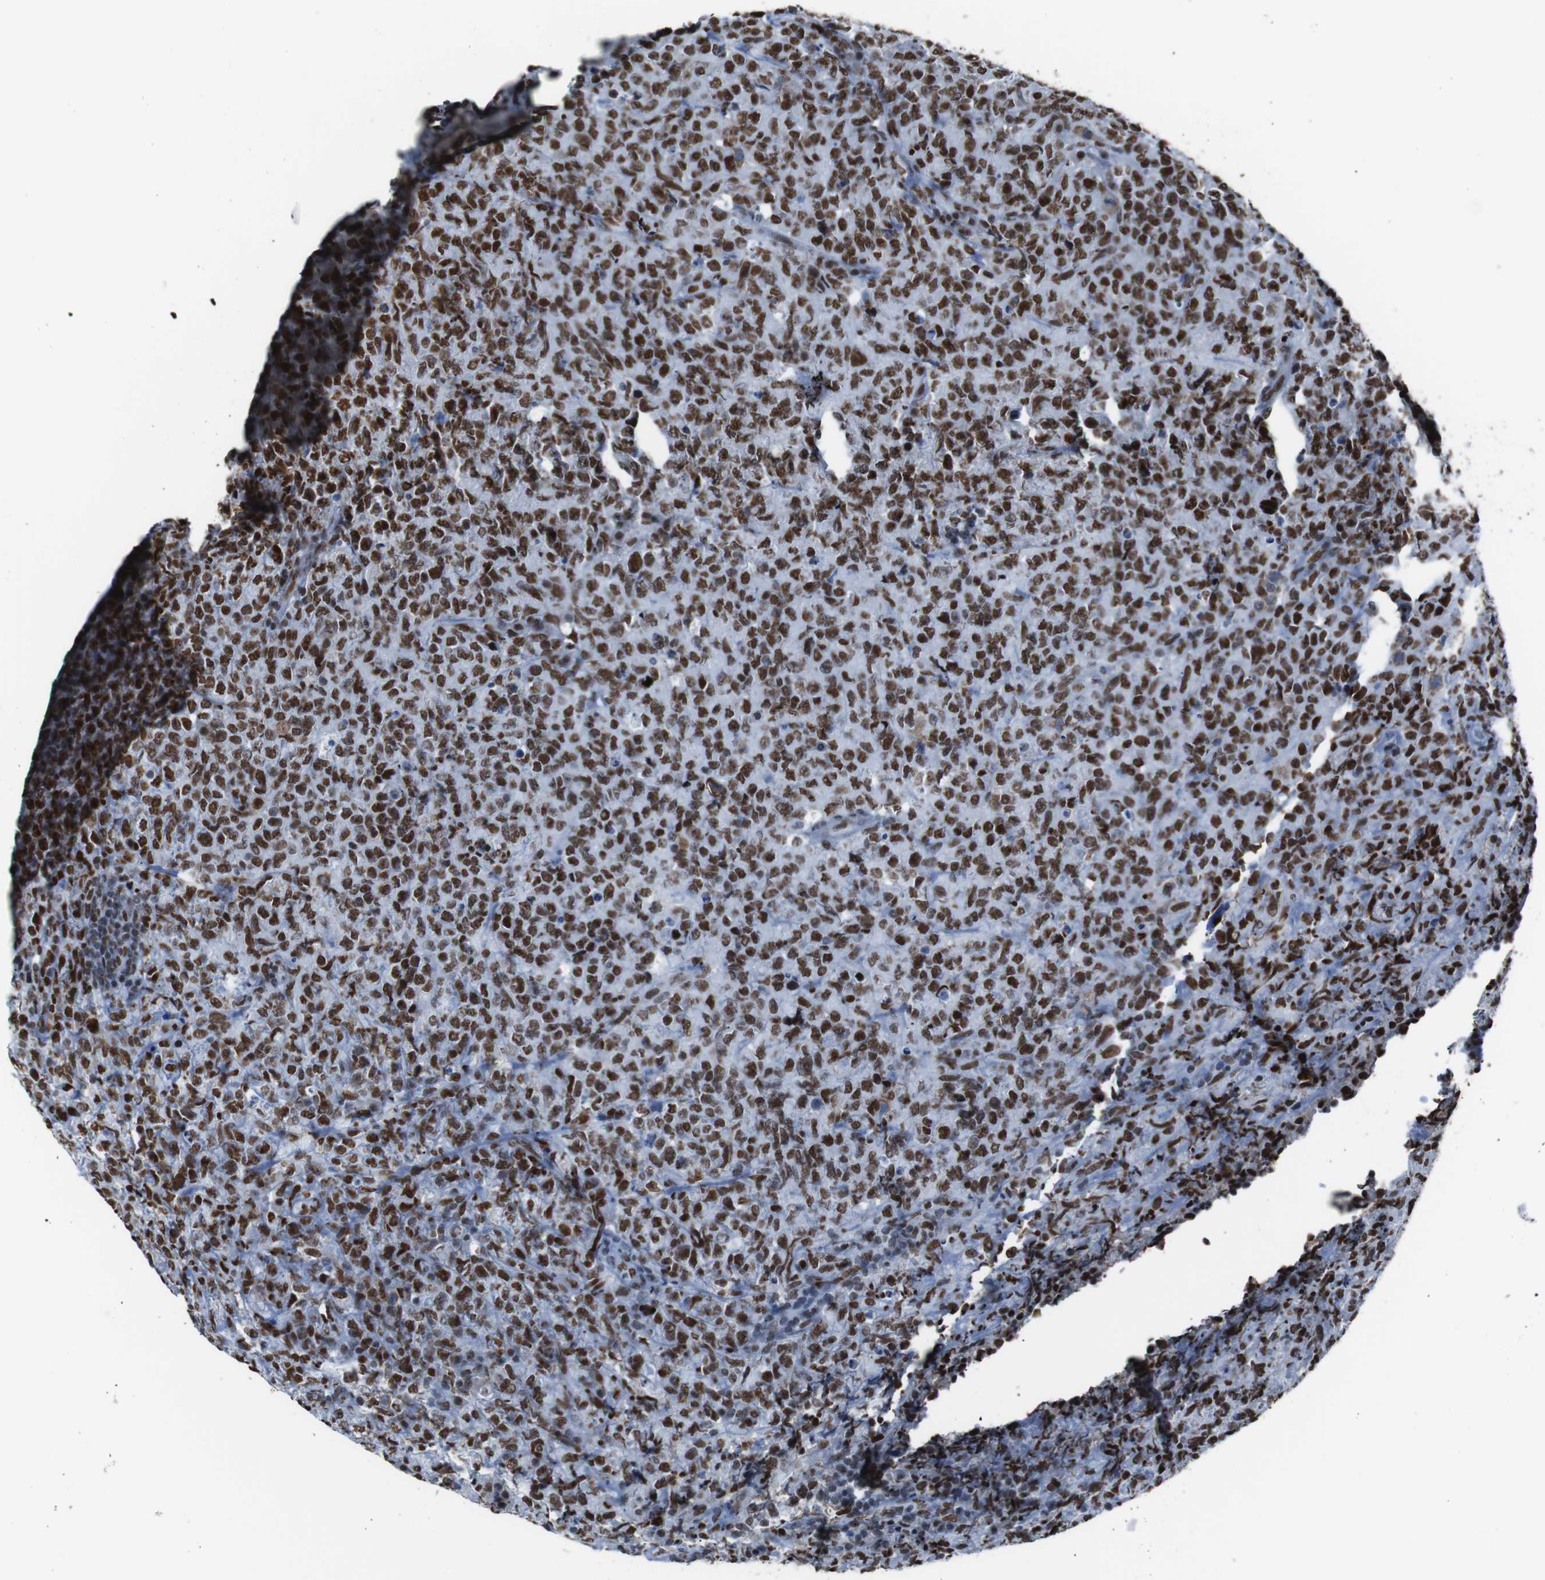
{"staining": {"intensity": "strong", "quantity": ">75%", "location": "nuclear"}, "tissue": "lymphoma", "cell_type": "Tumor cells", "image_type": "cancer", "snomed": [{"axis": "morphology", "description": "Malignant lymphoma, non-Hodgkin's type, High grade"}, {"axis": "topography", "description": "Tonsil"}], "caption": "Immunohistochemical staining of human lymphoma reveals high levels of strong nuclear staining in about >75% of tumor cells.", "gene": "ROMO1", "patient": {"sex": "female", "age": 36}}